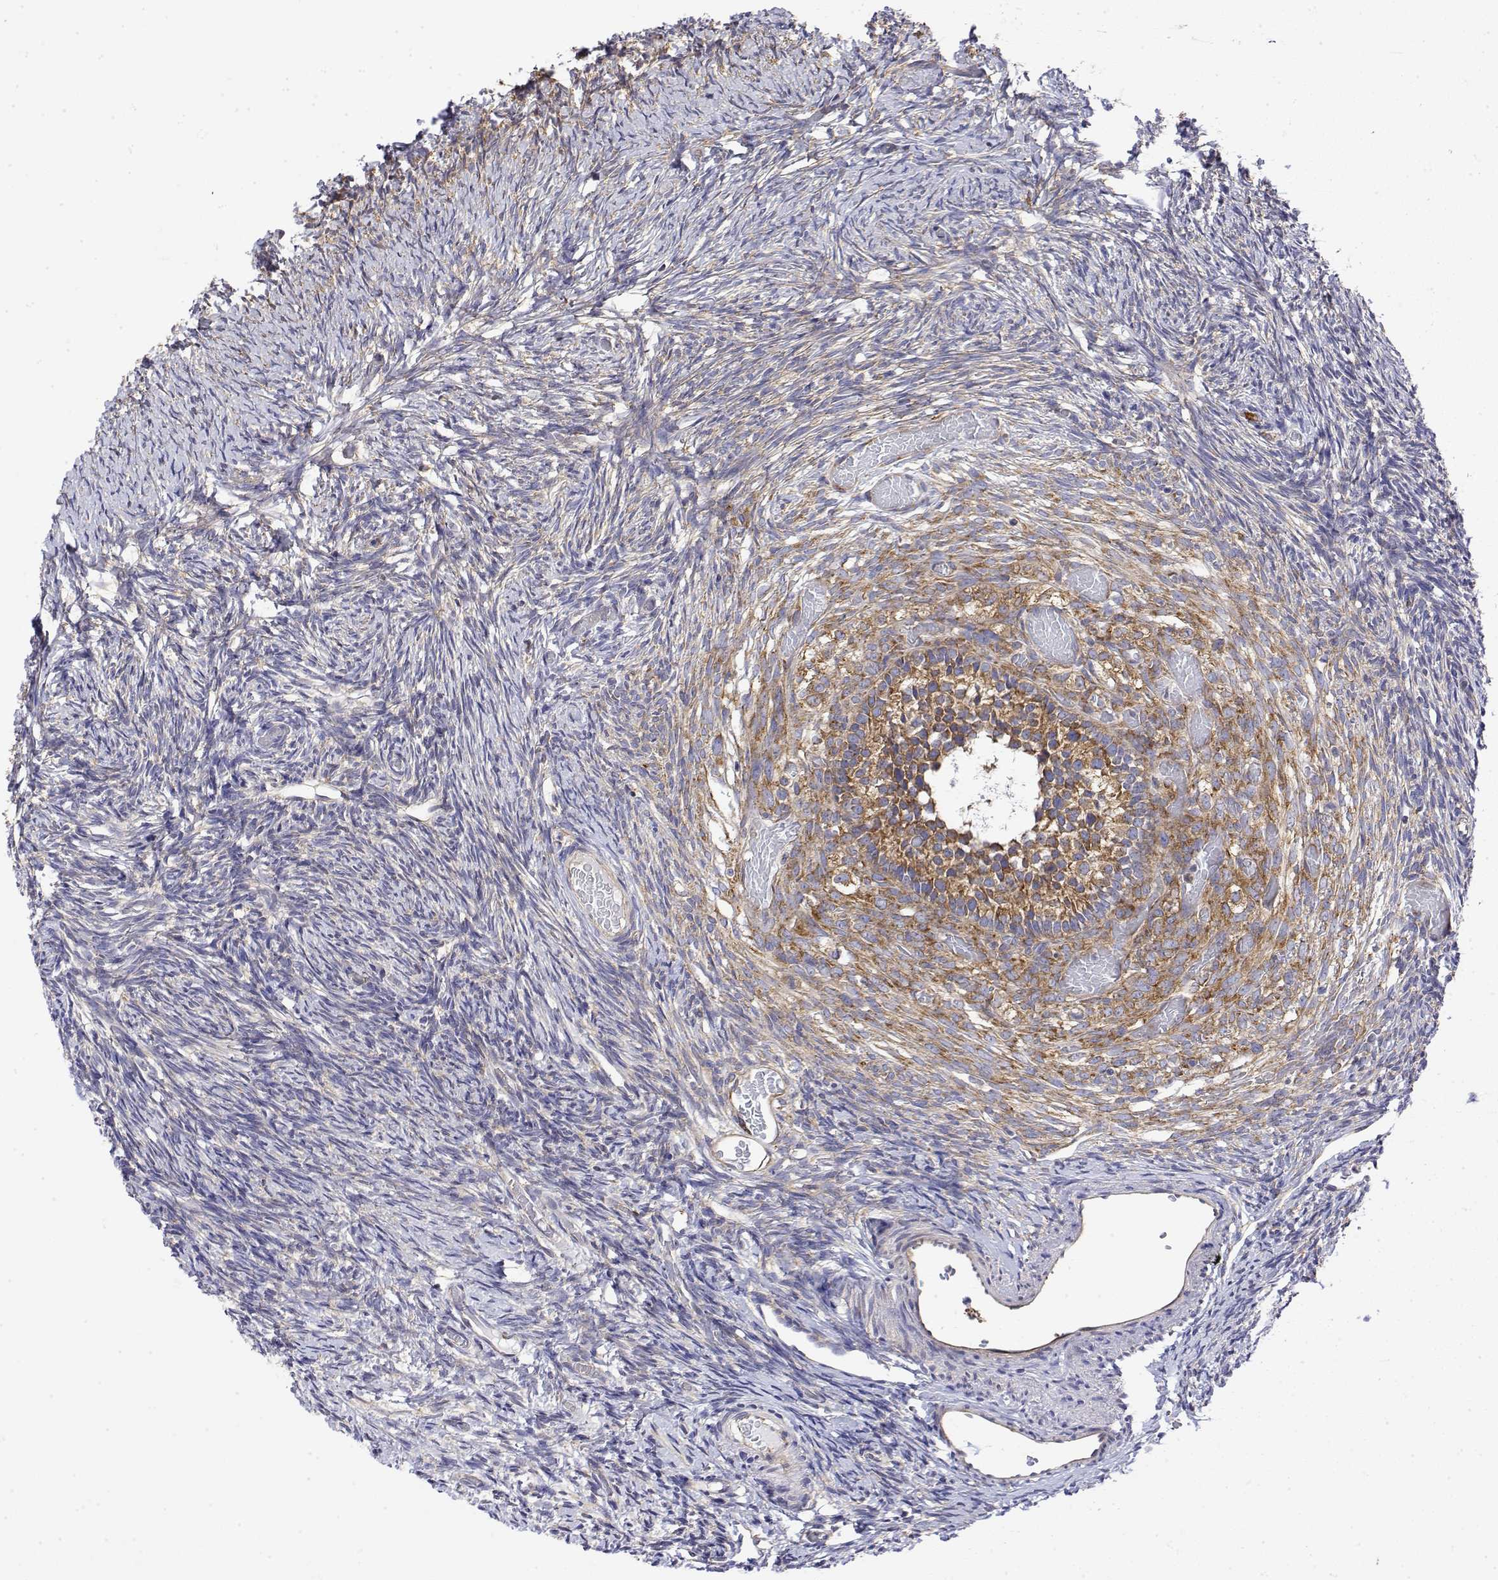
{"staining": {"intensity": "moderate", "quantity": ">75%", "location": "cytoplasmic/membranous"}, "tissue": "ovary", "cell_type": "Follicle cells", "image_type": "normal", "snomed": [{"axis": "morphology", "description": "Normal tissue, NOS"}, {"axis": "topography", "description": "Ovary"}], "caption": "IHC (DAB) staining of unremarkable ovary reveals moderate cytoplasmic/membranous protein staining in about >75% of follicle cells. Nuclei are stained in blue.", "gene": "EEF1G", "patient": {"sex": "female", "age": 39}}